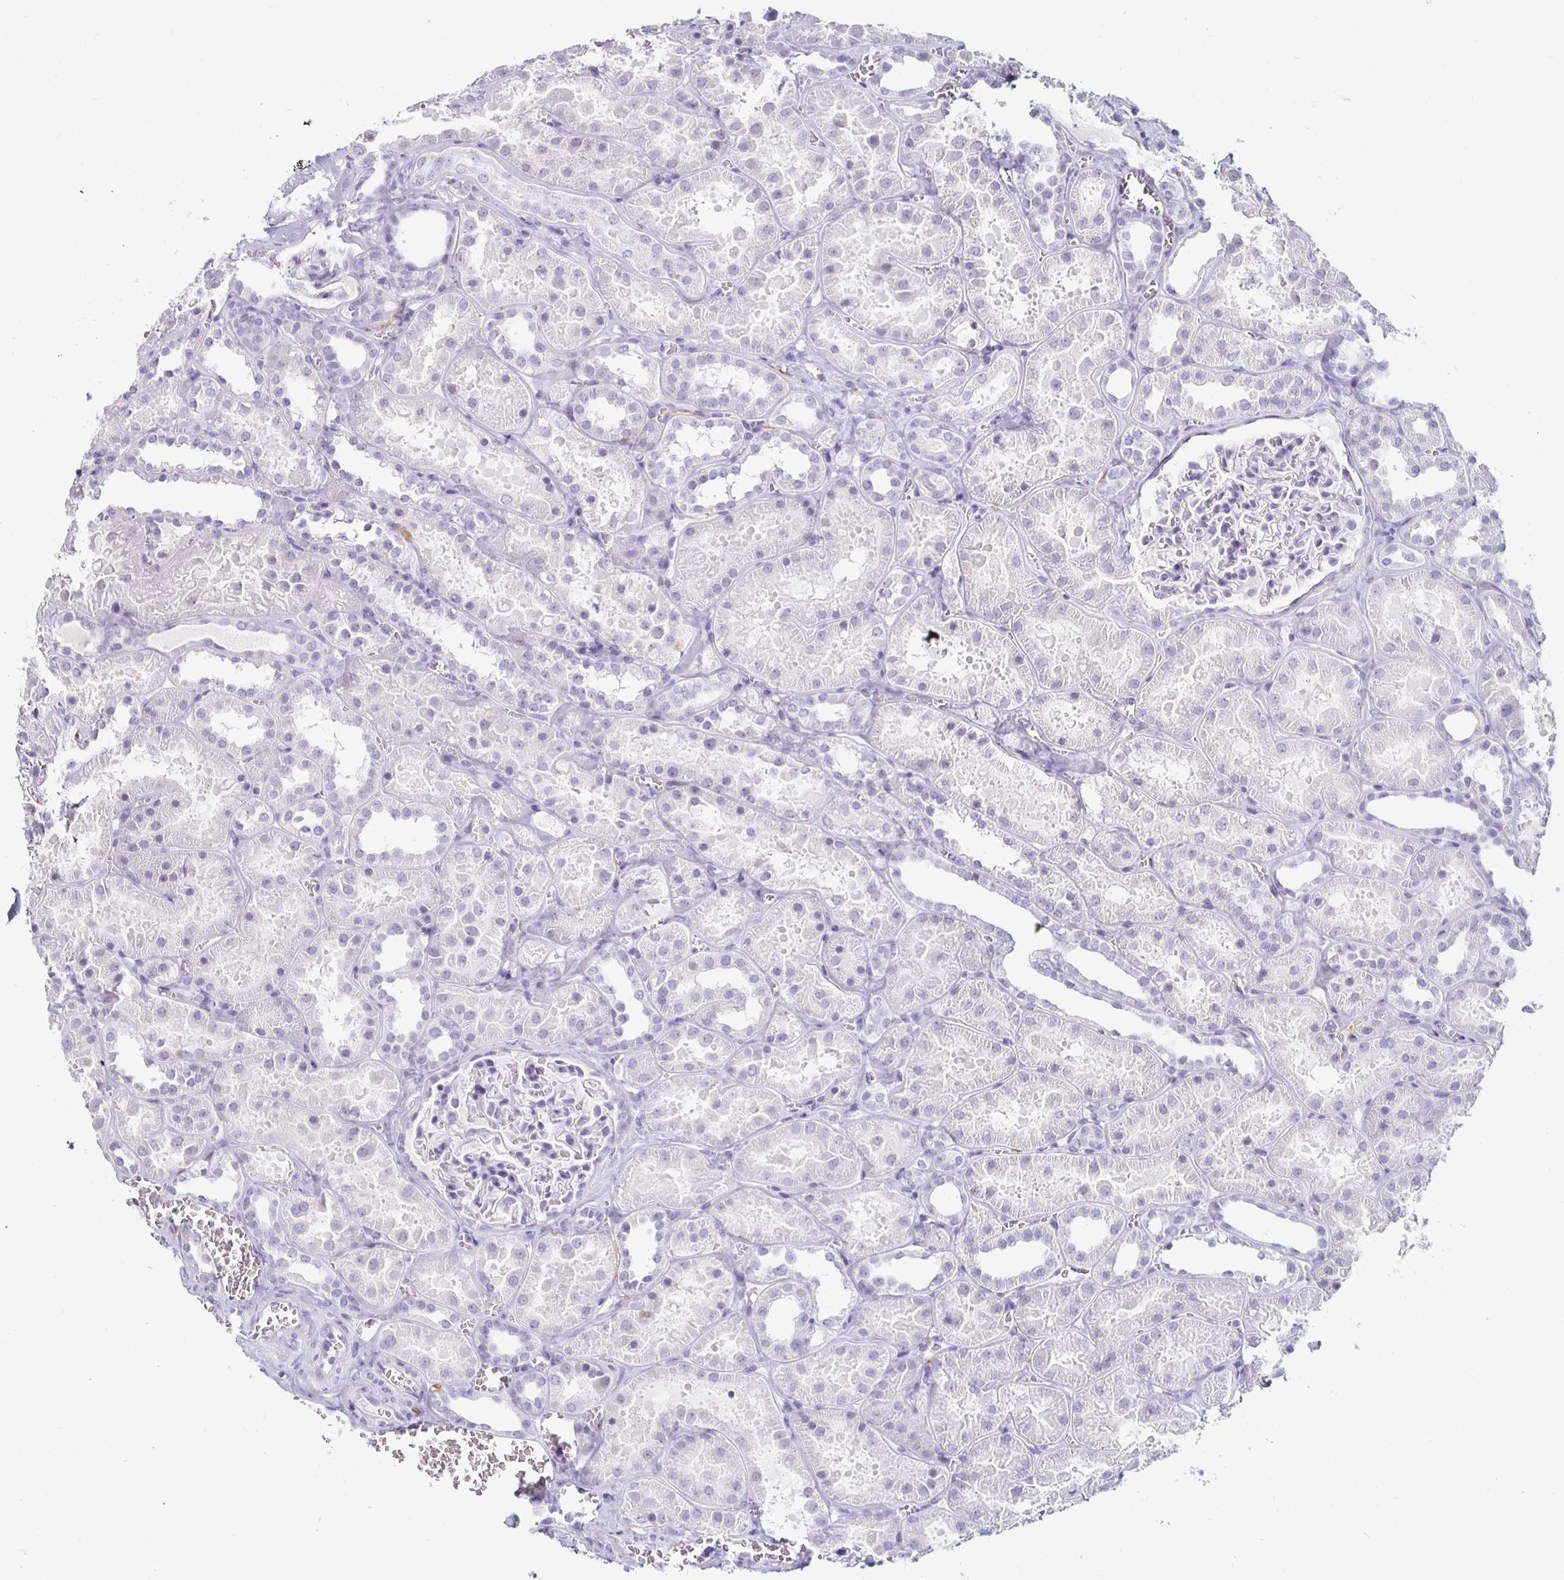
{"staining": {"intensity": "negative", "quantity": "none", "location": "none"}, "tissue": "kidney", "cell_type": "Cells in glomeruli", "image_type": "normal", "snomed": [{"axis": "morphology", "description": "Normal tissue, NOS"}, {"axis": "topography", "description": "Kidney"}], "caption": "Immunohistochemistry (IHC) photomicrograph of unremarkable kidney: human kidney stained with DAB demonstrates no significant protein expression in cells in glomeruli.", "gene": "KCNQ2", "patient": {"sex": "female", "age": 41}}